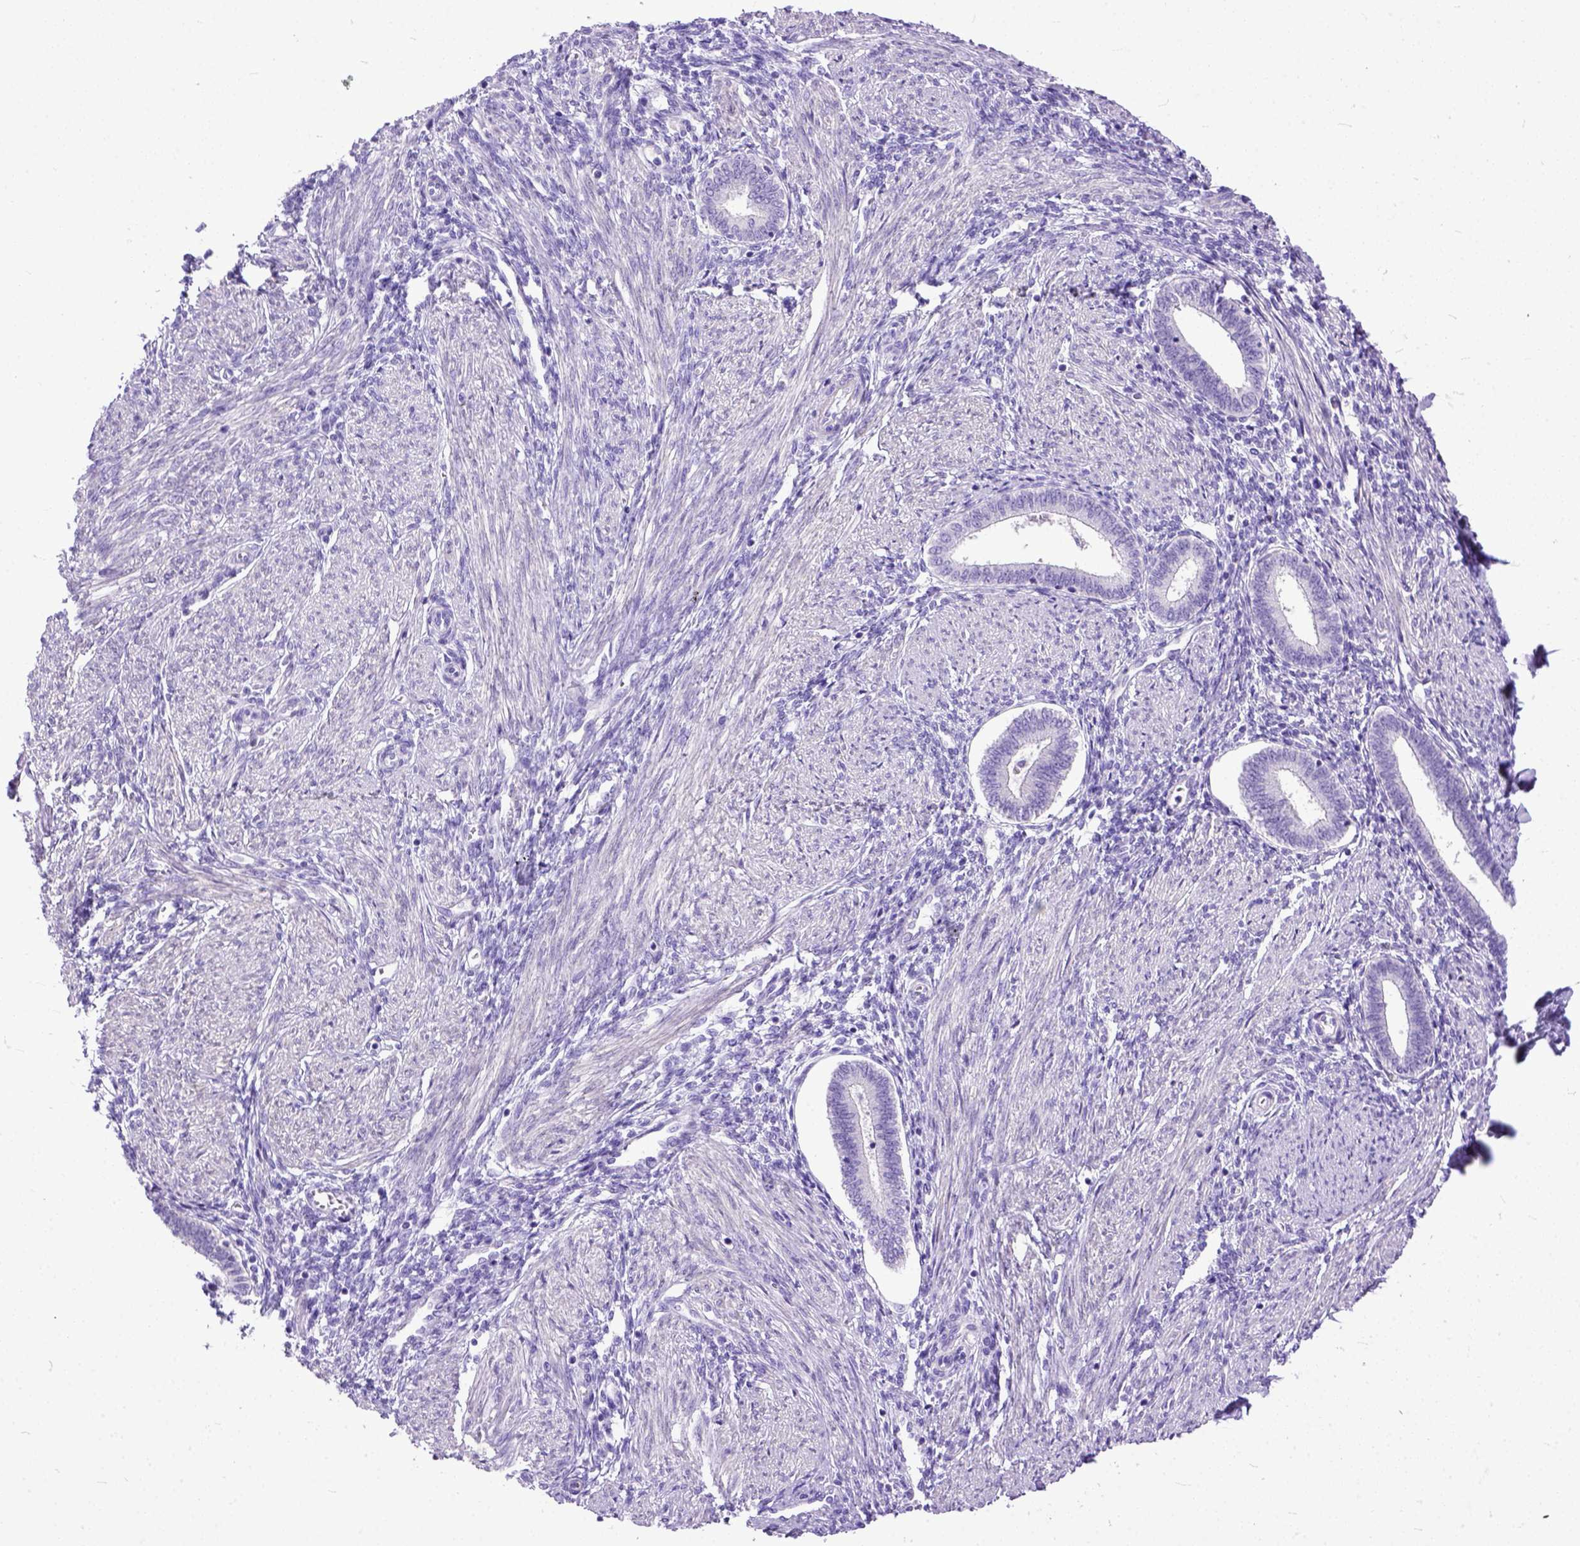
{"staining": {"intensity": "negative", "quantity": "none", "location": "none"}, "tissue": "endometrium", "cell_type": "Cells in endometrial stroma", "image_type": "normal", "snomed": [{"axis": "morphology", "description": "Normal tissue, NOS"}, {"axis": "topography", "description": "Endometrium"}], "caption": "High power microscopy micrograph of an IHC photomicrograph of normal endometrium, revealing no significant positivity in cells in endometrial stroma.", "gene": "CRB1", "patient": {"sex": "female", "age": 42}}